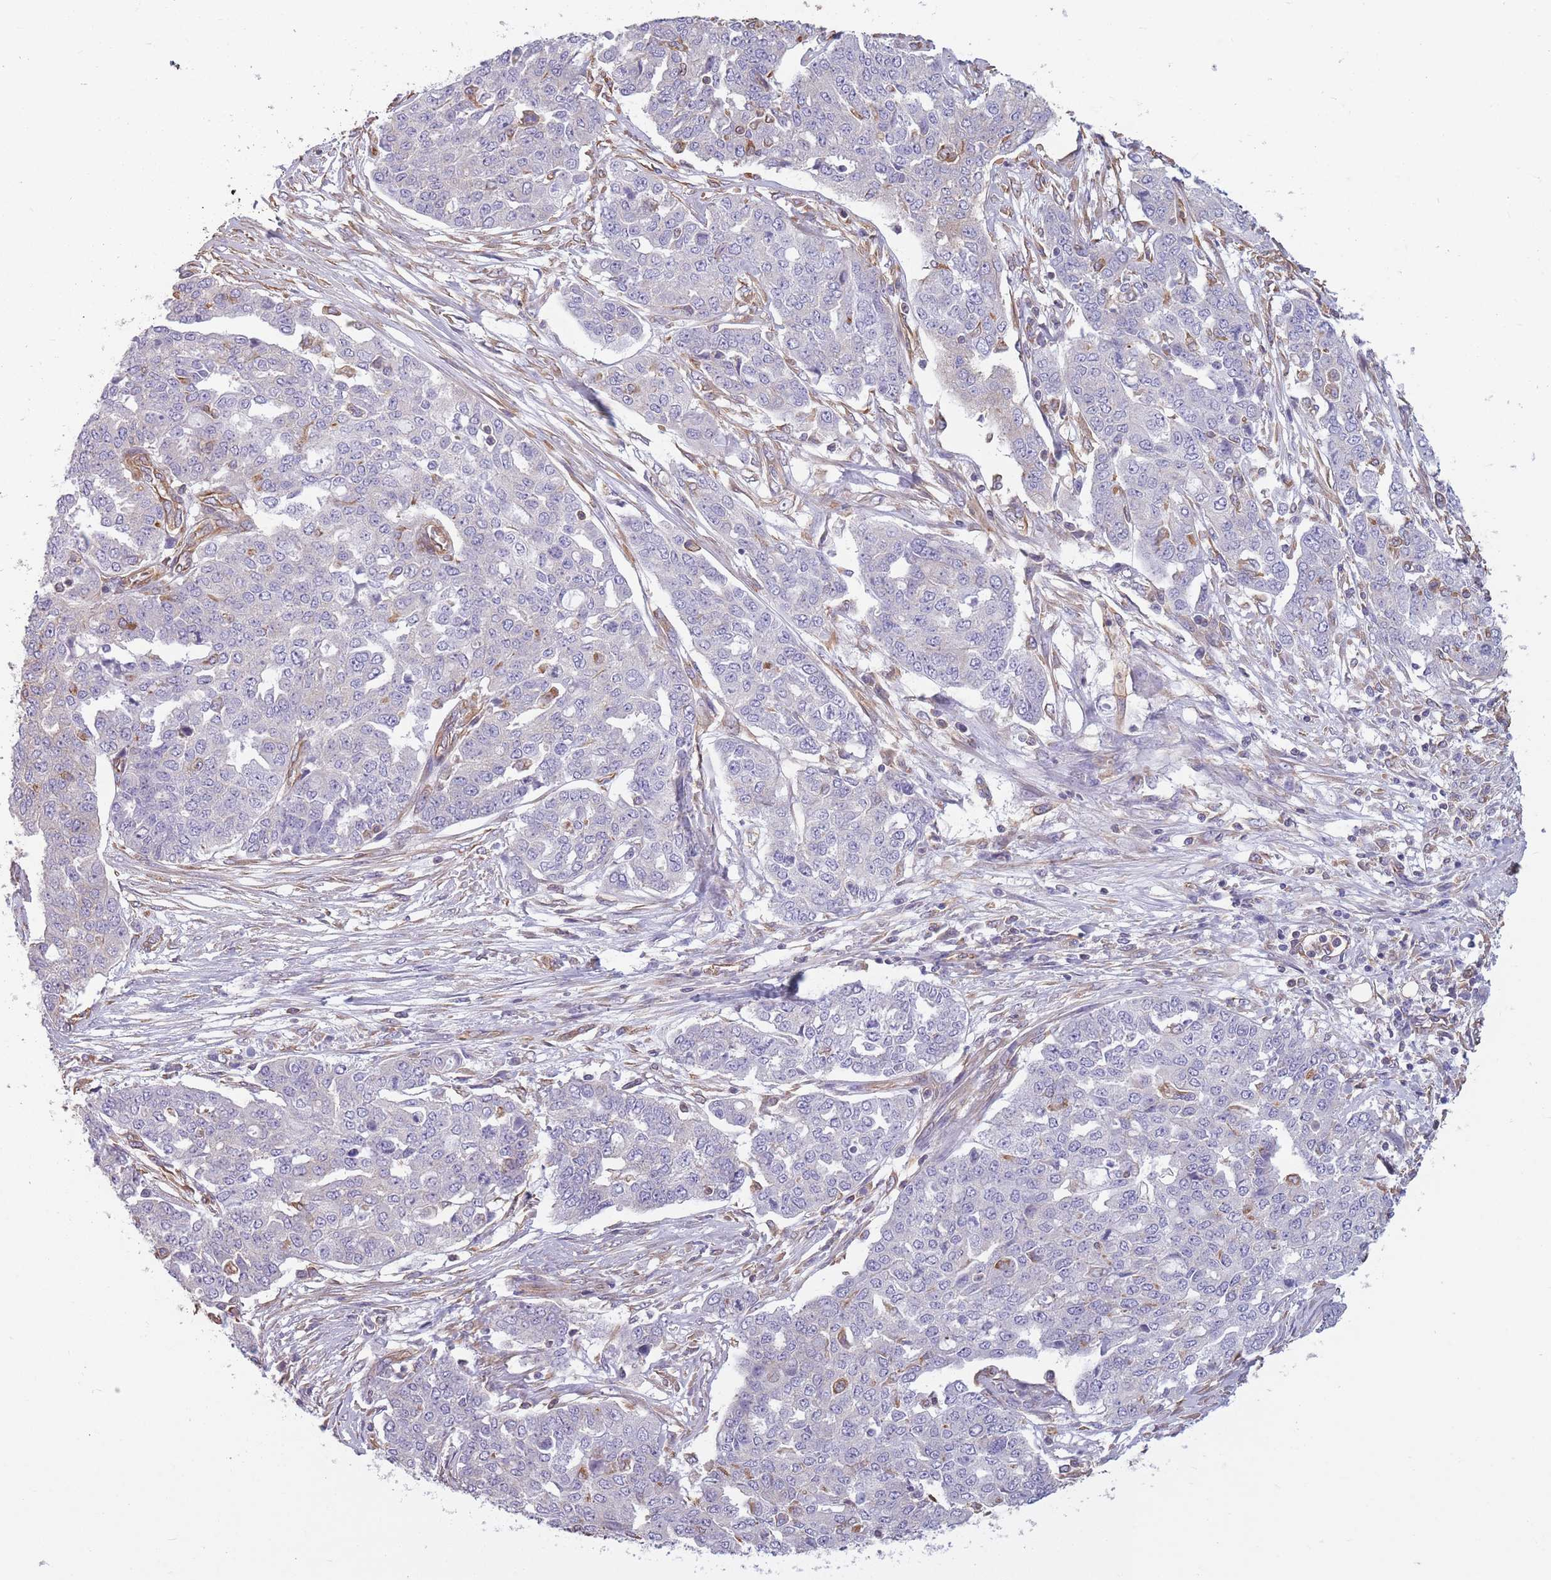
{"staining": {"intensity": "negative", "quantity": "none", "location": "none"}, "tissue": "ovarian cancer", "cell_type": "Tumor cells", "image_type": "cancer", "snomed": [{"axis": "morphology", "description": "Cystadenocarcinoma, serous, NOS"}, {"axis": "topography", "description": "Soft tissue"}, {"axis": "topography", "description": "Ovary"}], "caption": "This is an IHC micrograph of human serous cystadenocarcinoma (ovarian). There is no positivity in tumor cells.", "gene": "ADD1", "patient": {"sex": "female", "age": 57}}